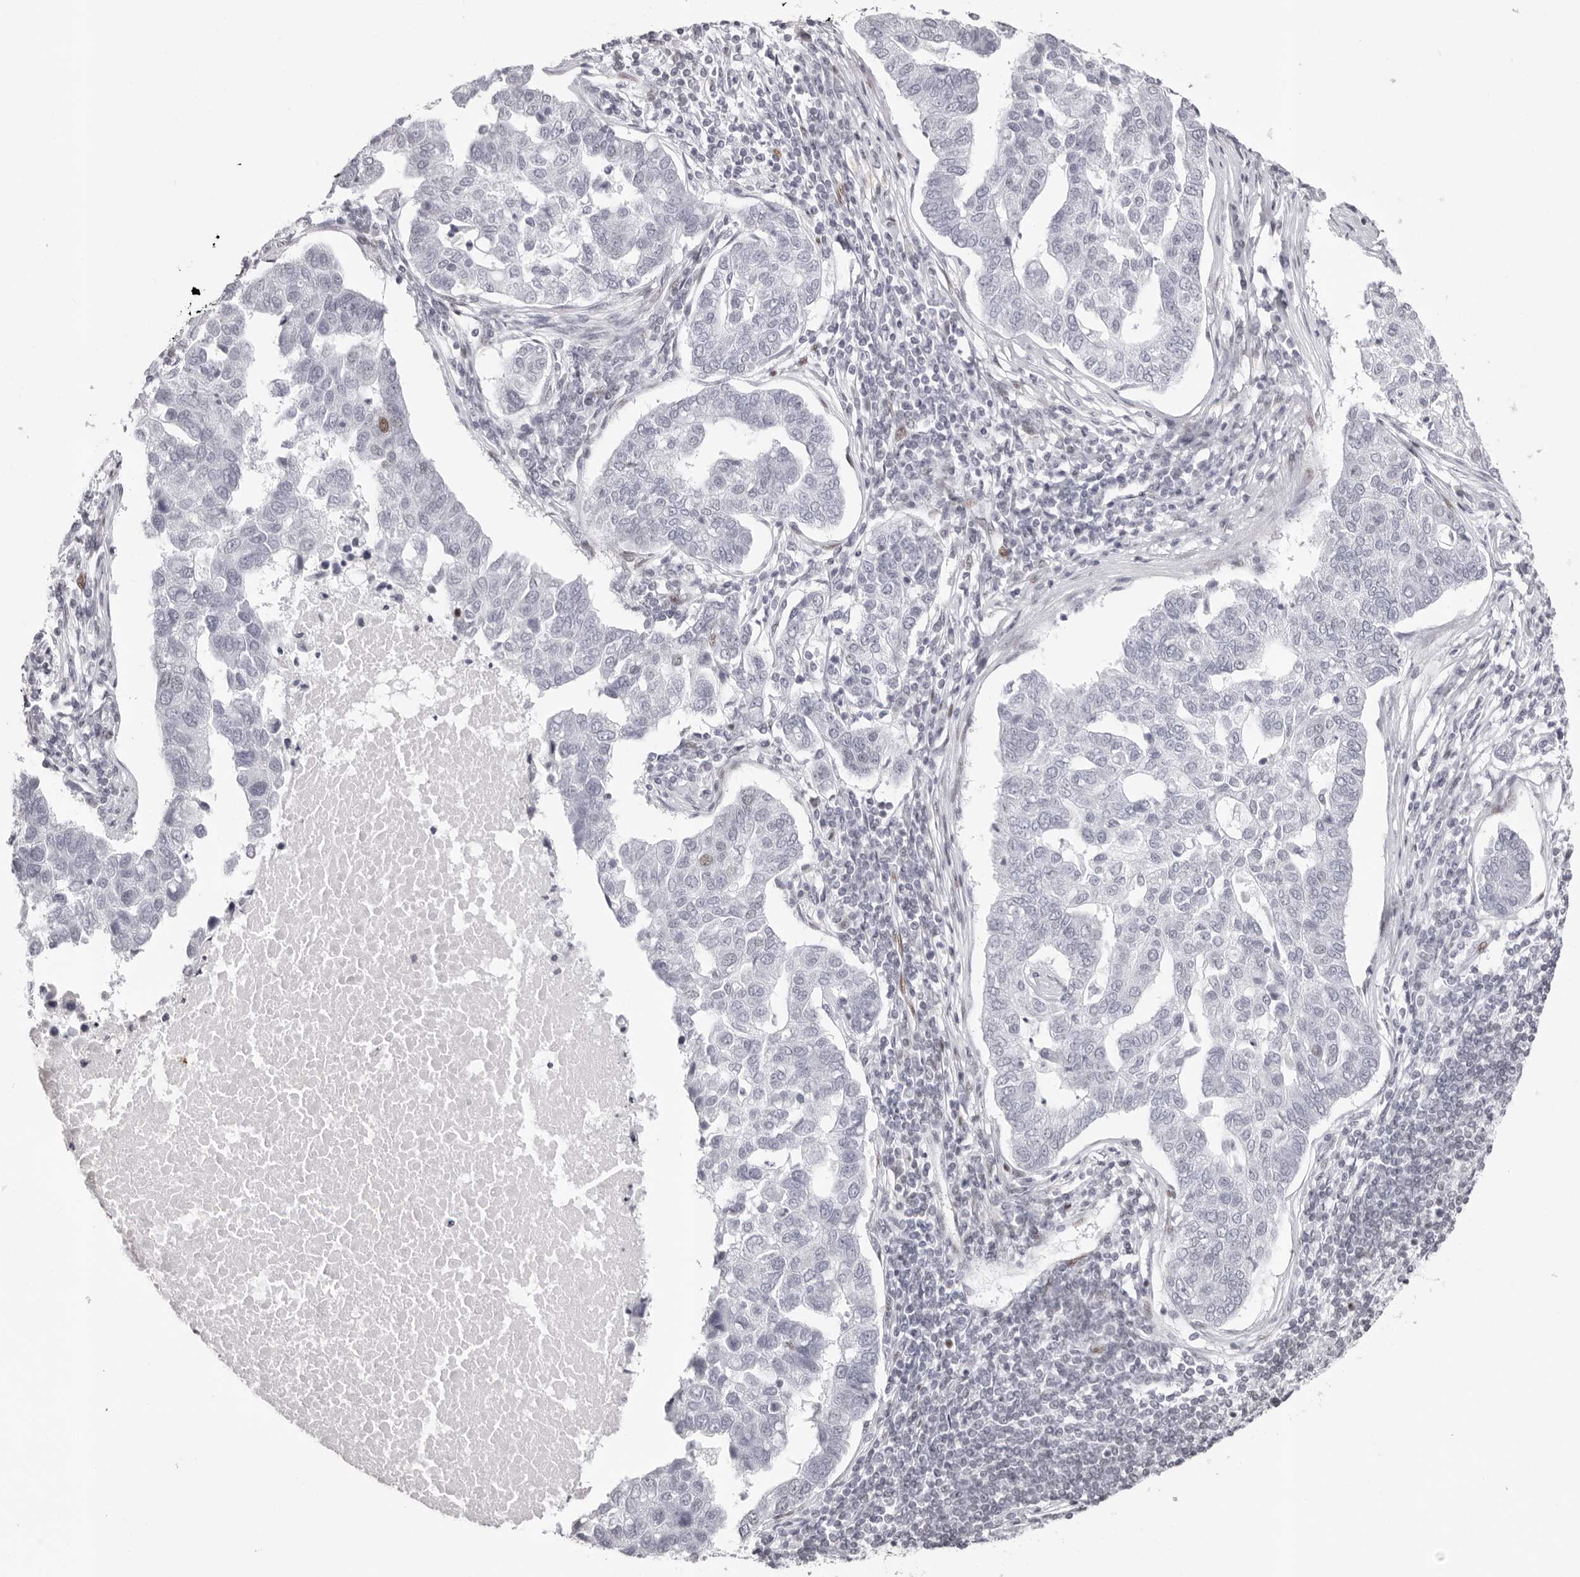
{"staining": {"intensity": "negative", "quantity": "none", "location": "none"}, "tissue": "pancreatic cancer", "cell_type": "Tumor cells", "image_type": "cancer", "snomed": [{"axis": "morphology", "description": "Adenocarcinoma, NOS"}, {"axis": "topography", "description": "Pancreas"}], "caption": "Immunohistochemical staining of human pancreatic cancer shows no significant positivity in tumor cells.", "gene": "NTPCR", "patient": {"sex": "female", "age": 61}}